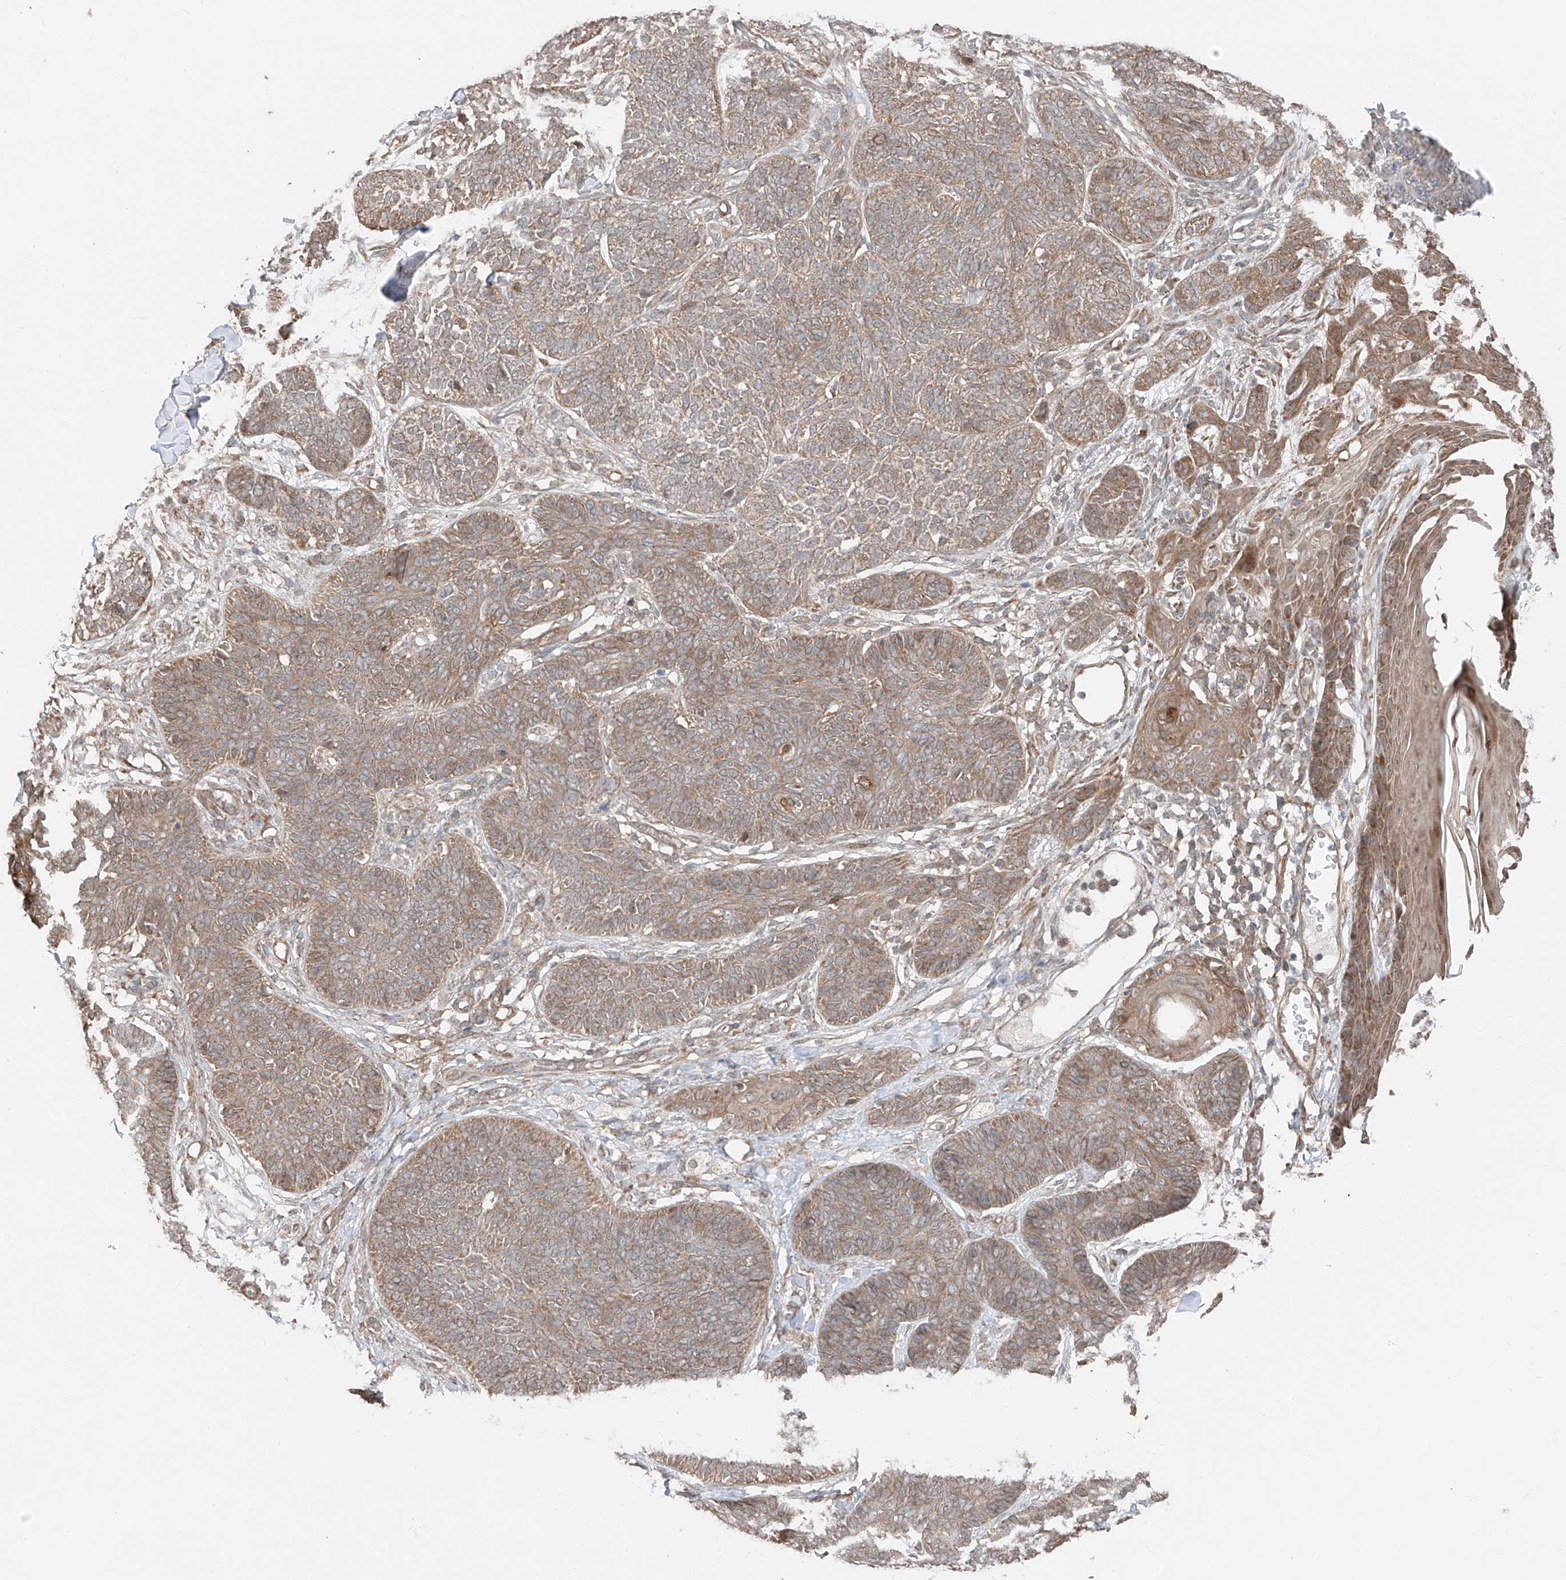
{"staining": {"intensity": "moderate", "quantity": ">75%", "location": "cytoplasmic/membranous"}, "tissue": "skin cancer", "cell_type": "Tumor cells", "image_type": "cancer", "snomed": [{"axis": "morphology", "description": "Basal cell carcinoma"}, {"axis": "topography", "description": "Skin"}], "caption": "Skin basal cell carcinoma tissue exhibits moderate cytoplasmic/membranous positivity in approximately >75% of tumor cells, visualized by immunohistochemistry. Nuclei are stained in blue.", "gene": "CEP162", "patient": {"sex": "male", "age": 85}}